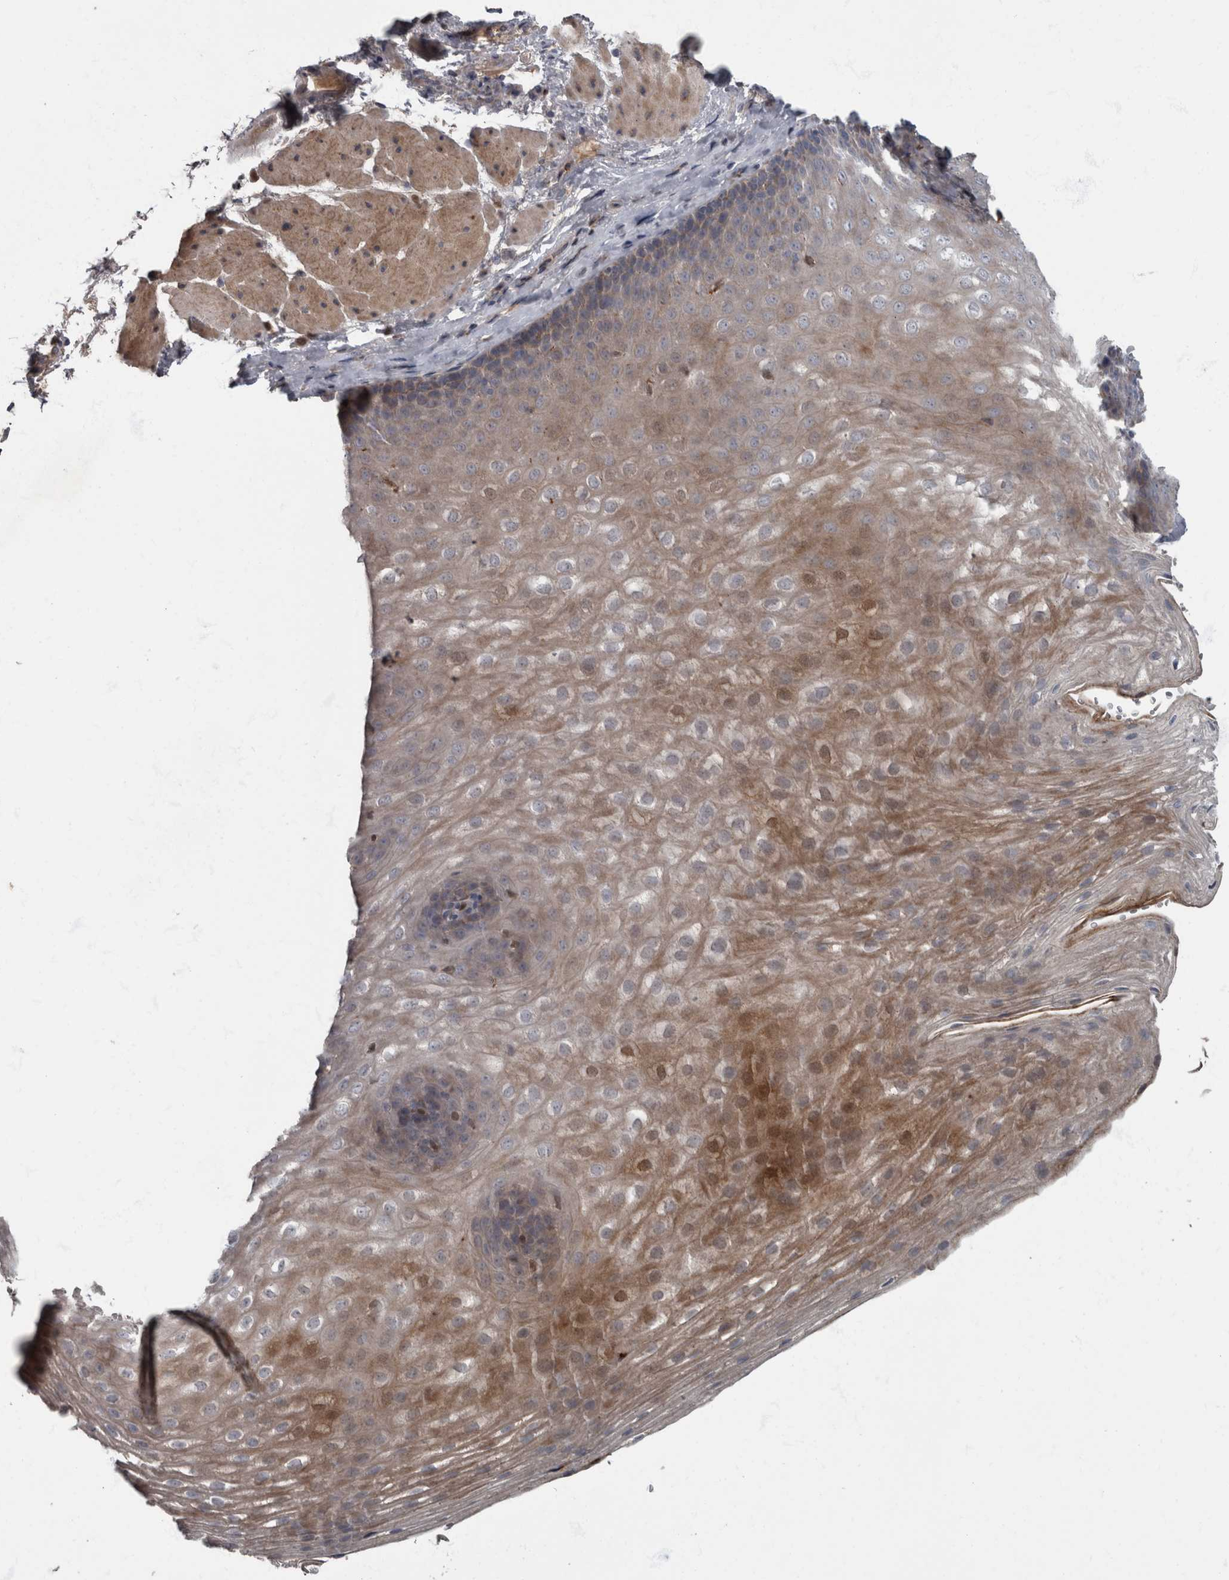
{"staining": {"intensity": "moderate", "quantity": "25%-75%", "location": "cytoplasmic/membranous"}, "tissue": "esophagus", "cell_type": "Squamous epithelial cells", "image_type": "normal", "snomed": [{"axis": "morphology", "description": "Normal tissue, NOS"}, {"axis": "topography", "description": "Esophagus"}], "caption": "Protein expression analysis of unremarkable human esophagus reveals moderate cytoplasmic/membranous expression in about 25%-75% of squamous epithelial cells.", "gene": "PPP1R3C", "patient": {"sex": "female", "age": 66}}